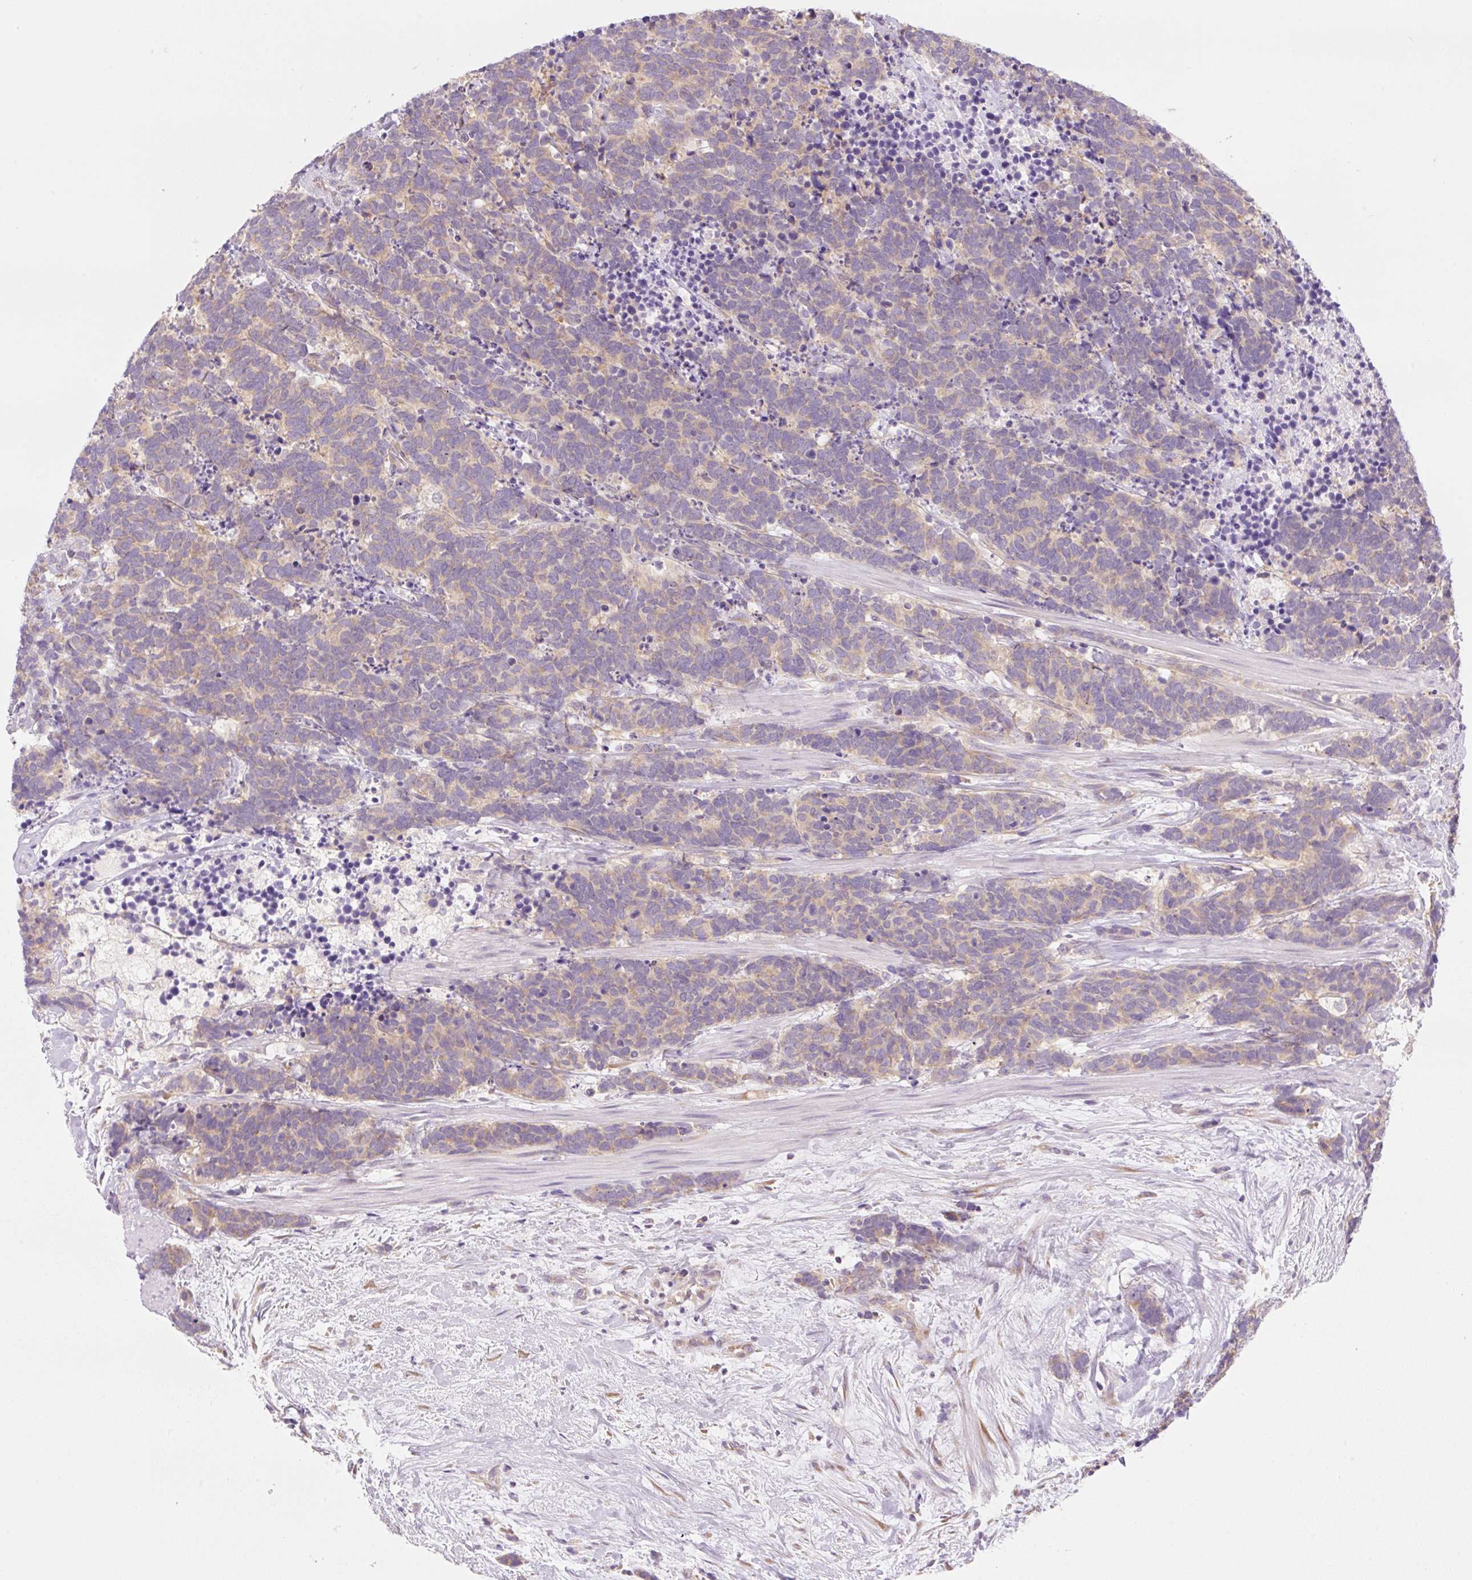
{"staining": {"intensity": "weak", "quantity": "25%-75%", "location": "cytoplasmic/membranous"}, "tissue": "carcinoid", "cell_type": "Tumor cells", "image_type": "cancer", "snomed": [{"axis": "morphology", "description": "Carcinoma, NOS"}, {"axis": "morphology", "description": "Carcinoid, malignant, NOS"}, {"axis": "topography", "description": "Prostate"}], "caption": "Brown immunohistochemical staining in human carcinoid (malignant) exhibits weak cytoplasmic/membranous staining in about 25%-75% of tumor cells.", "gene": "RPL18A", "patient": {"sex": "male", "age": 57}}